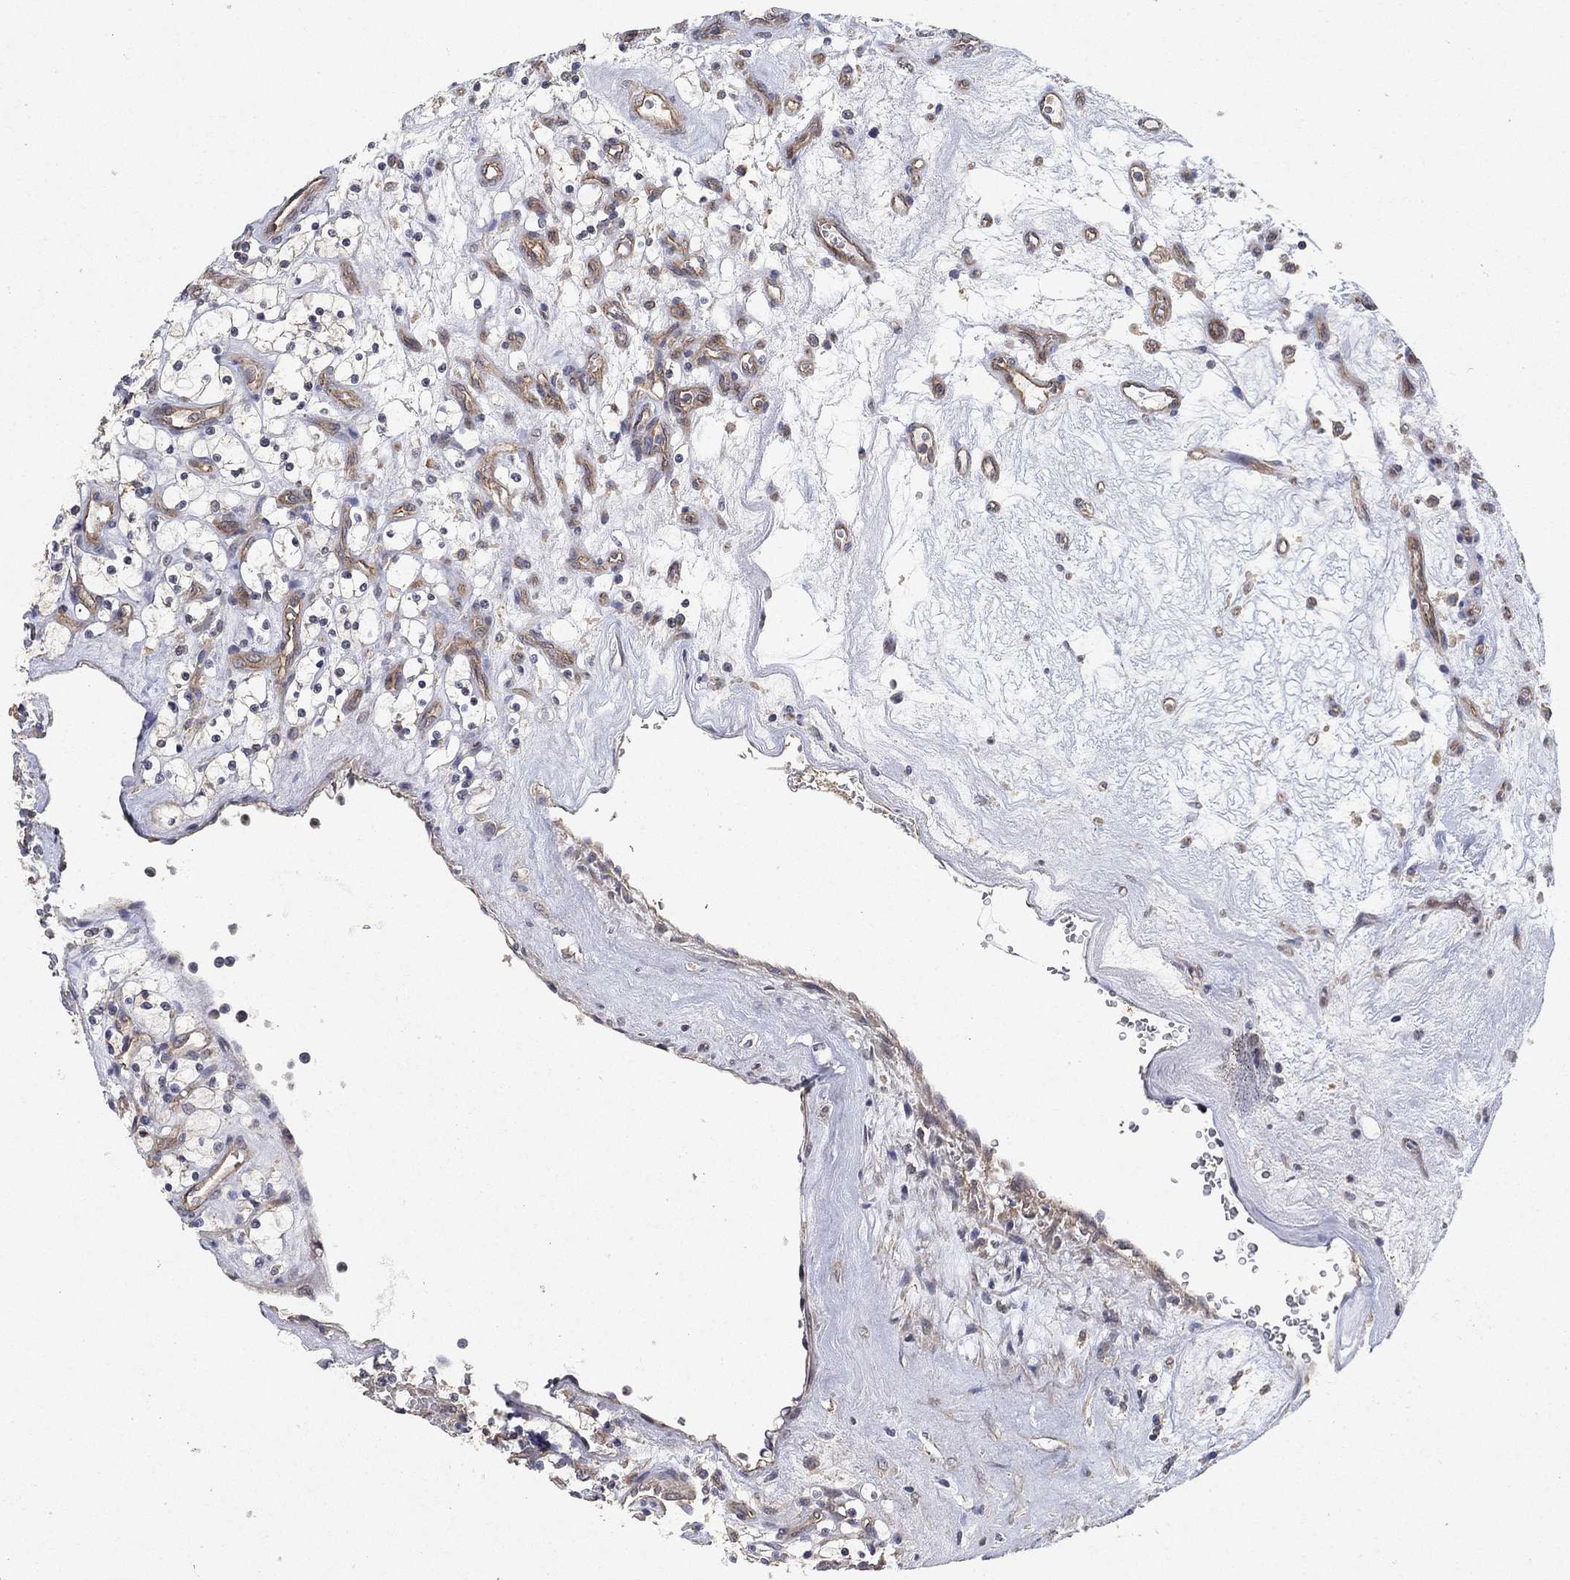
{"staining": {"intensity": "negative", "quantity": "none", "location": "none"}, "tissue": "renal cancer", "cell_type": "Tumor cells", "image_type": "cancer", "snomed": [{"axis": "morphology", "description": "Adenocarcinoma, NOS"}, {"axis": "topography", "description": "Kidney"}], "caption": "Tumor cells are negative for brown protein staining in renal cancer.", "gene": "MCUR1", "patient": {"sex": "female", "age": 69}}